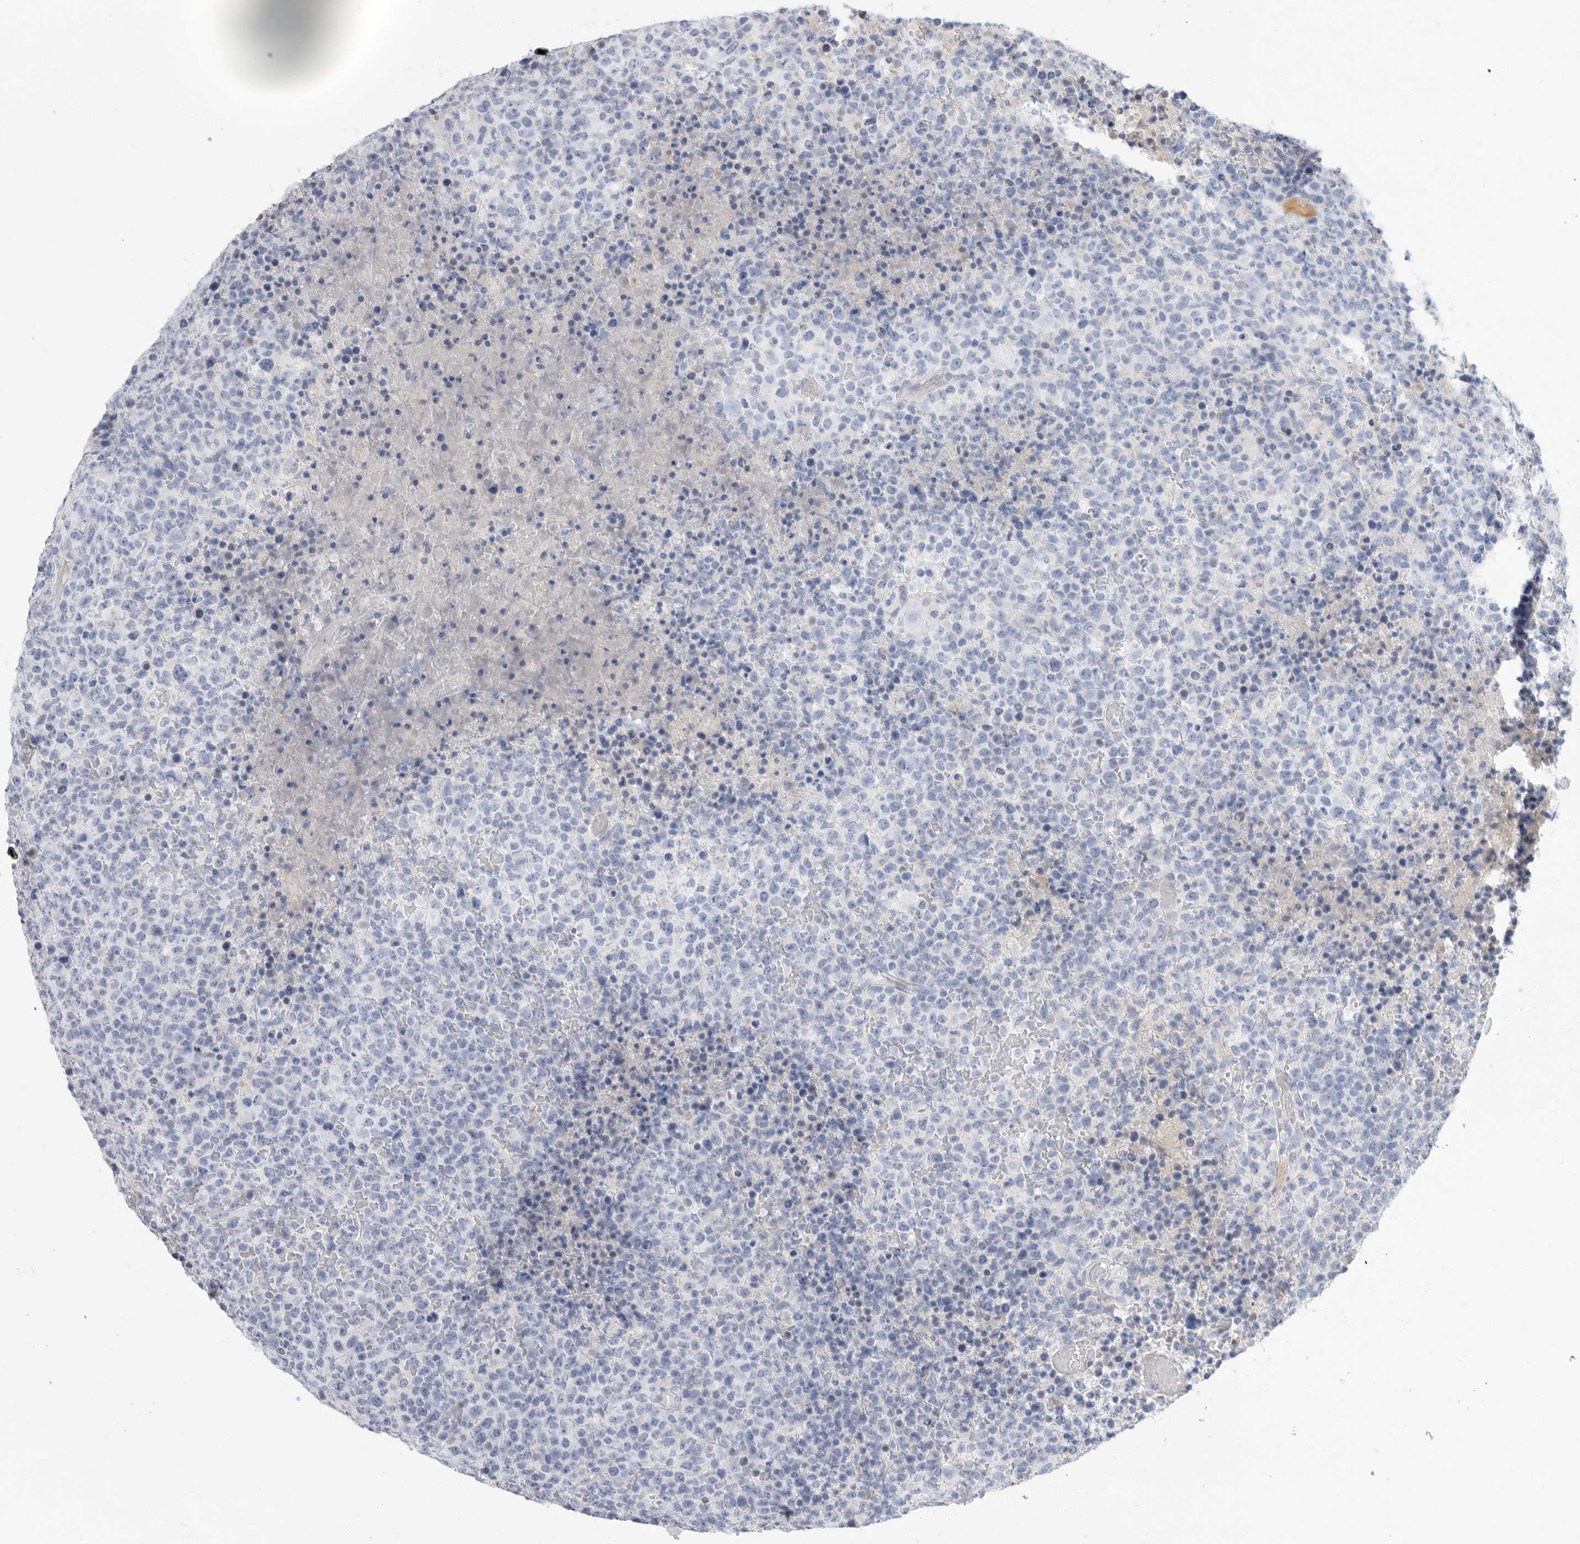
{"staining": {"intensity": "negative", "quantity": "none", "location": "none"}, "tissue": "lymphoma", "cell_type": "Tumor cells", "image_type": "cancer", "snomed": [{"axis": "morphology", "description": "Malignant lymphoma, non-Hodgkin's type, High grade"}, {"axis": "topography", "description": "Lymph node"}], "caption": "Human high-grade malignant lymphoma, non-Hodgkin's type stained for a protein using immunohistochemistry (IHC) exhibits no staining in tumor cells.", "gene": "ARHGEF10", "patient": {"sex": "male", "age": 13}}